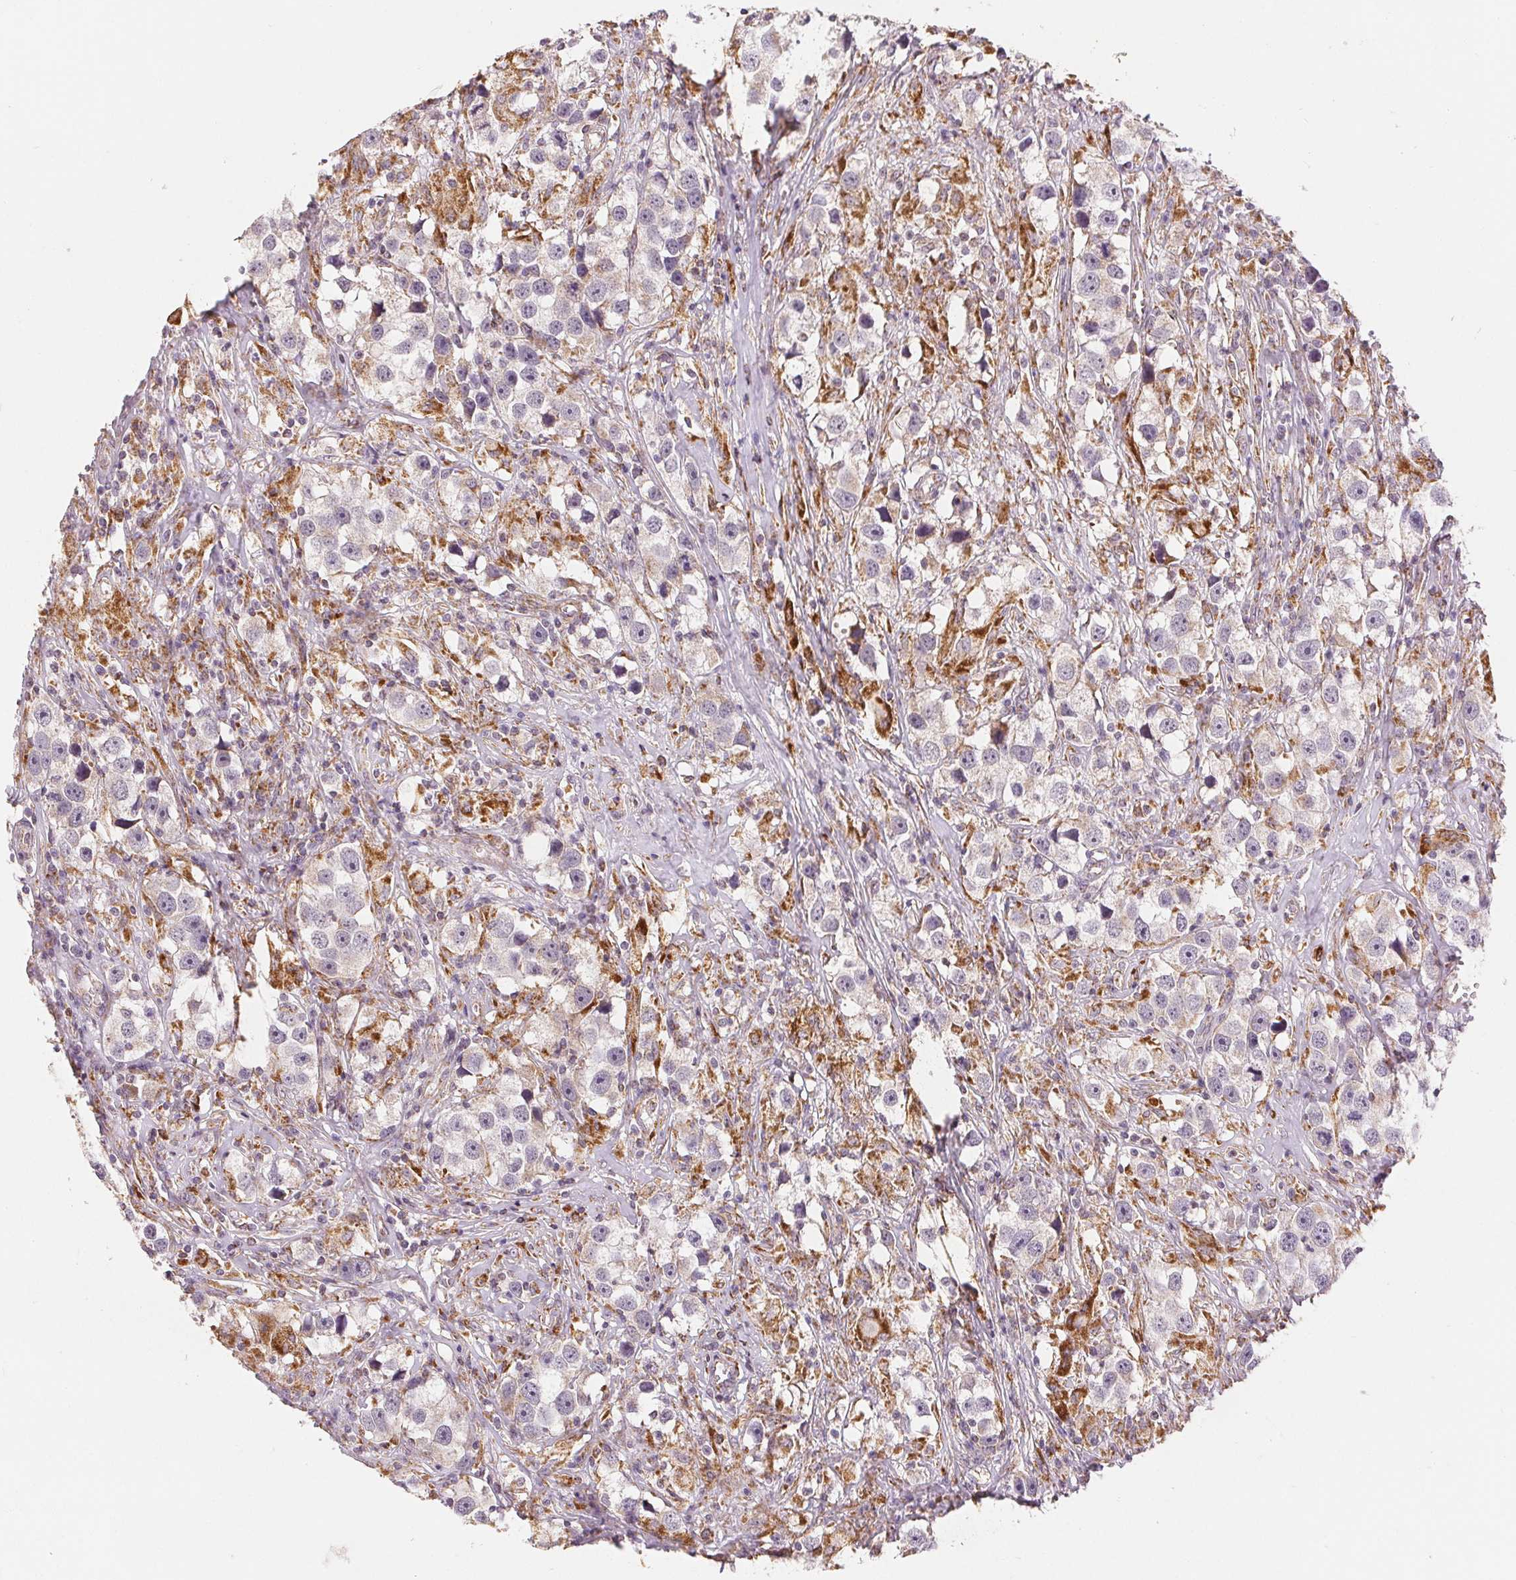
{"staining": {"intensity": "weak", "quantity": "<25%", "location": "cytoplasmic/membranous"}, "tissue": "testis cancer", "cell_type": "Tumor cells", "image_type": "cancer", "snomed": [{"axis": "morphology", "description": "Seminoma, NOS"}, {"axis": "topography", "description": "Testis"}], "caption": "This is a micrograph of immunohistochemistry (IHC) staining of testis cancer, which shows no staining in tumor cells.", "gene": "SDHB", "patient": {"sex": "male", "age": 49}}